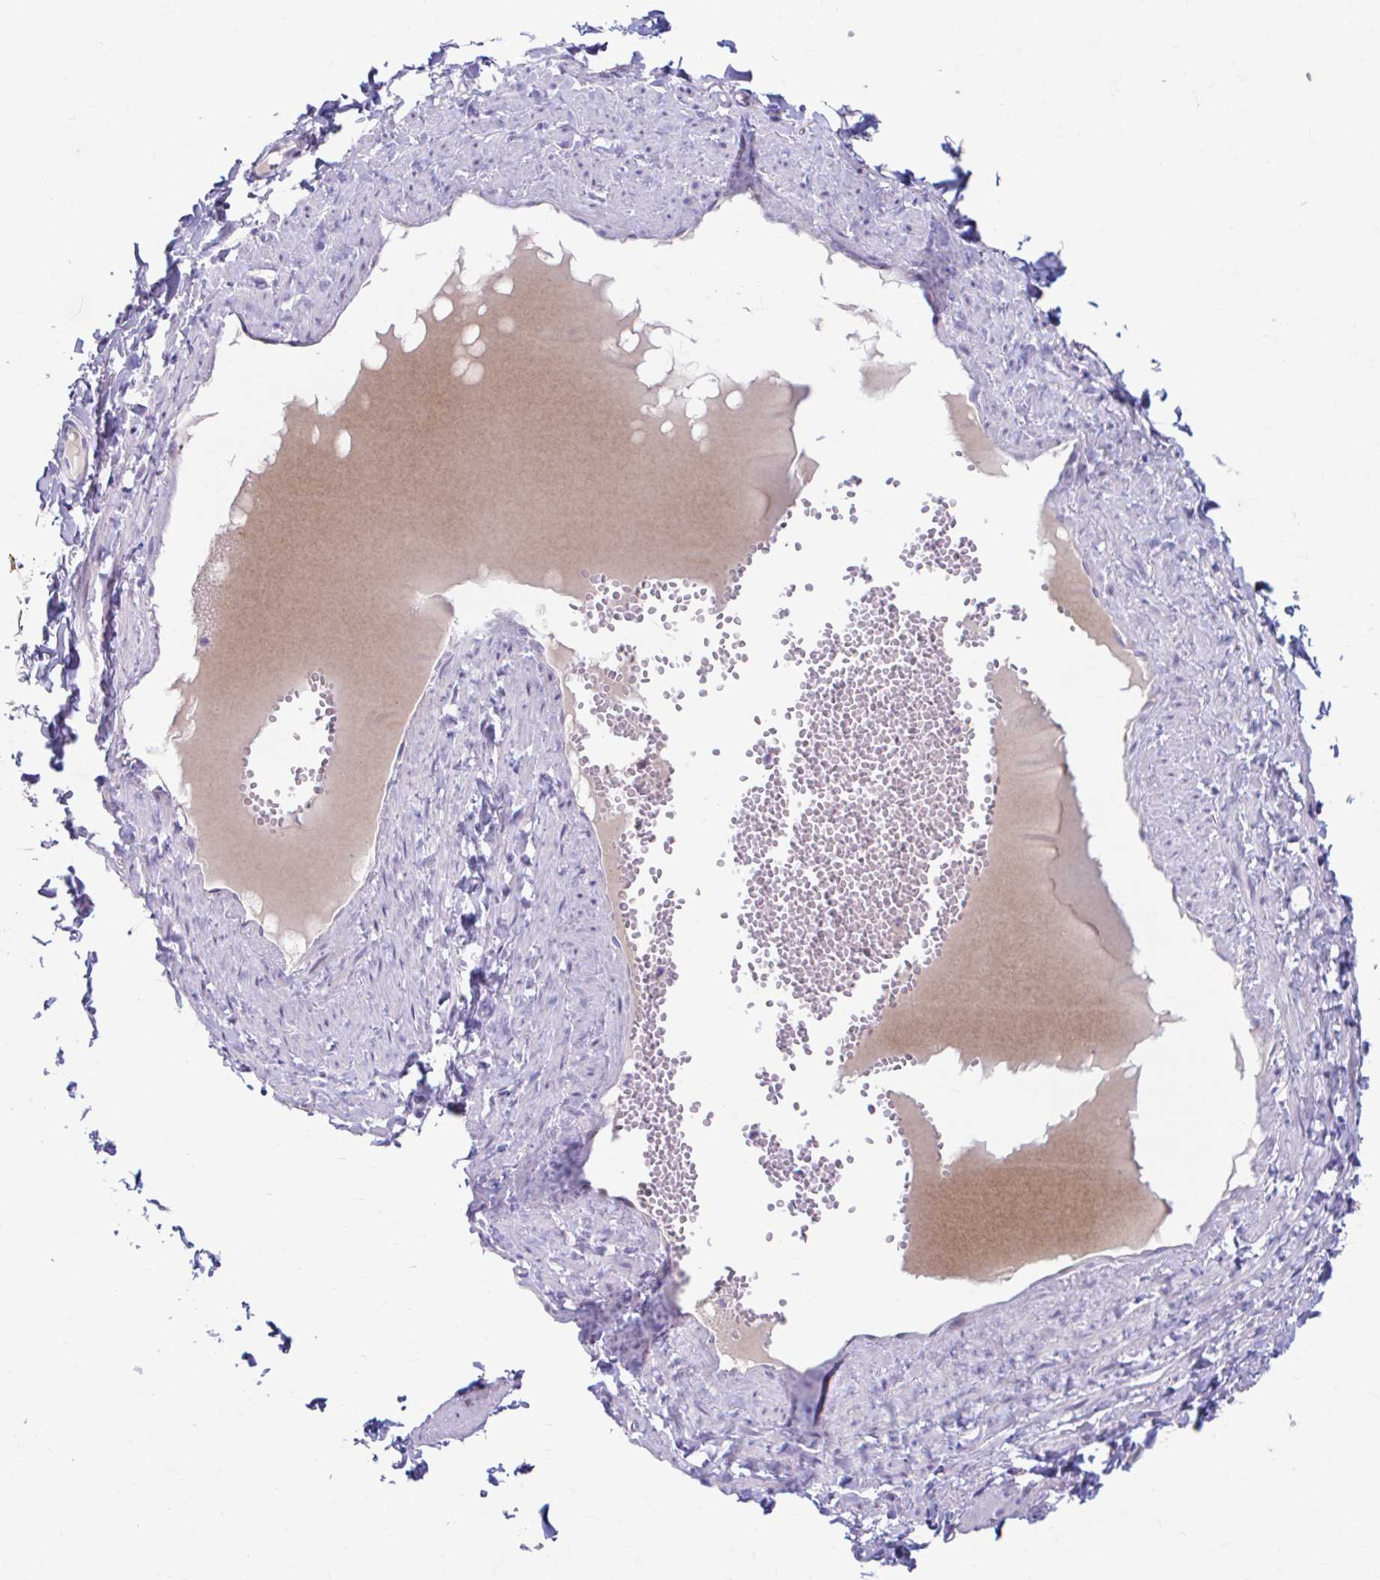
{"staining": {"intensity": "negative", "quantity": "none", "location": "none"}, "tissue": "adipose tissue", "cell_type": "Adipocytes", "image_type": "normal", "snomed": [{"axis": "morphology", "description": "Normal tissue, NOS"}, {"axis": "topography", "description": "Vulva"}, {"axis": "topography", "description": "Peripheral nerve tissue"}], "caption": "This micrograph is of benign adipose tissue stained with immunohistochemistry to label a protein in brown with the nuclei are counter-stained blue. There is no positivity in adipocytes. The staining is performed using DAB (3,3'-diaminobenzidine) brown chromogen with nuclei counter-stained in using hematoxylin.", "gene": "C12orf71", "patient": {"sex": "female", "age": 66}}